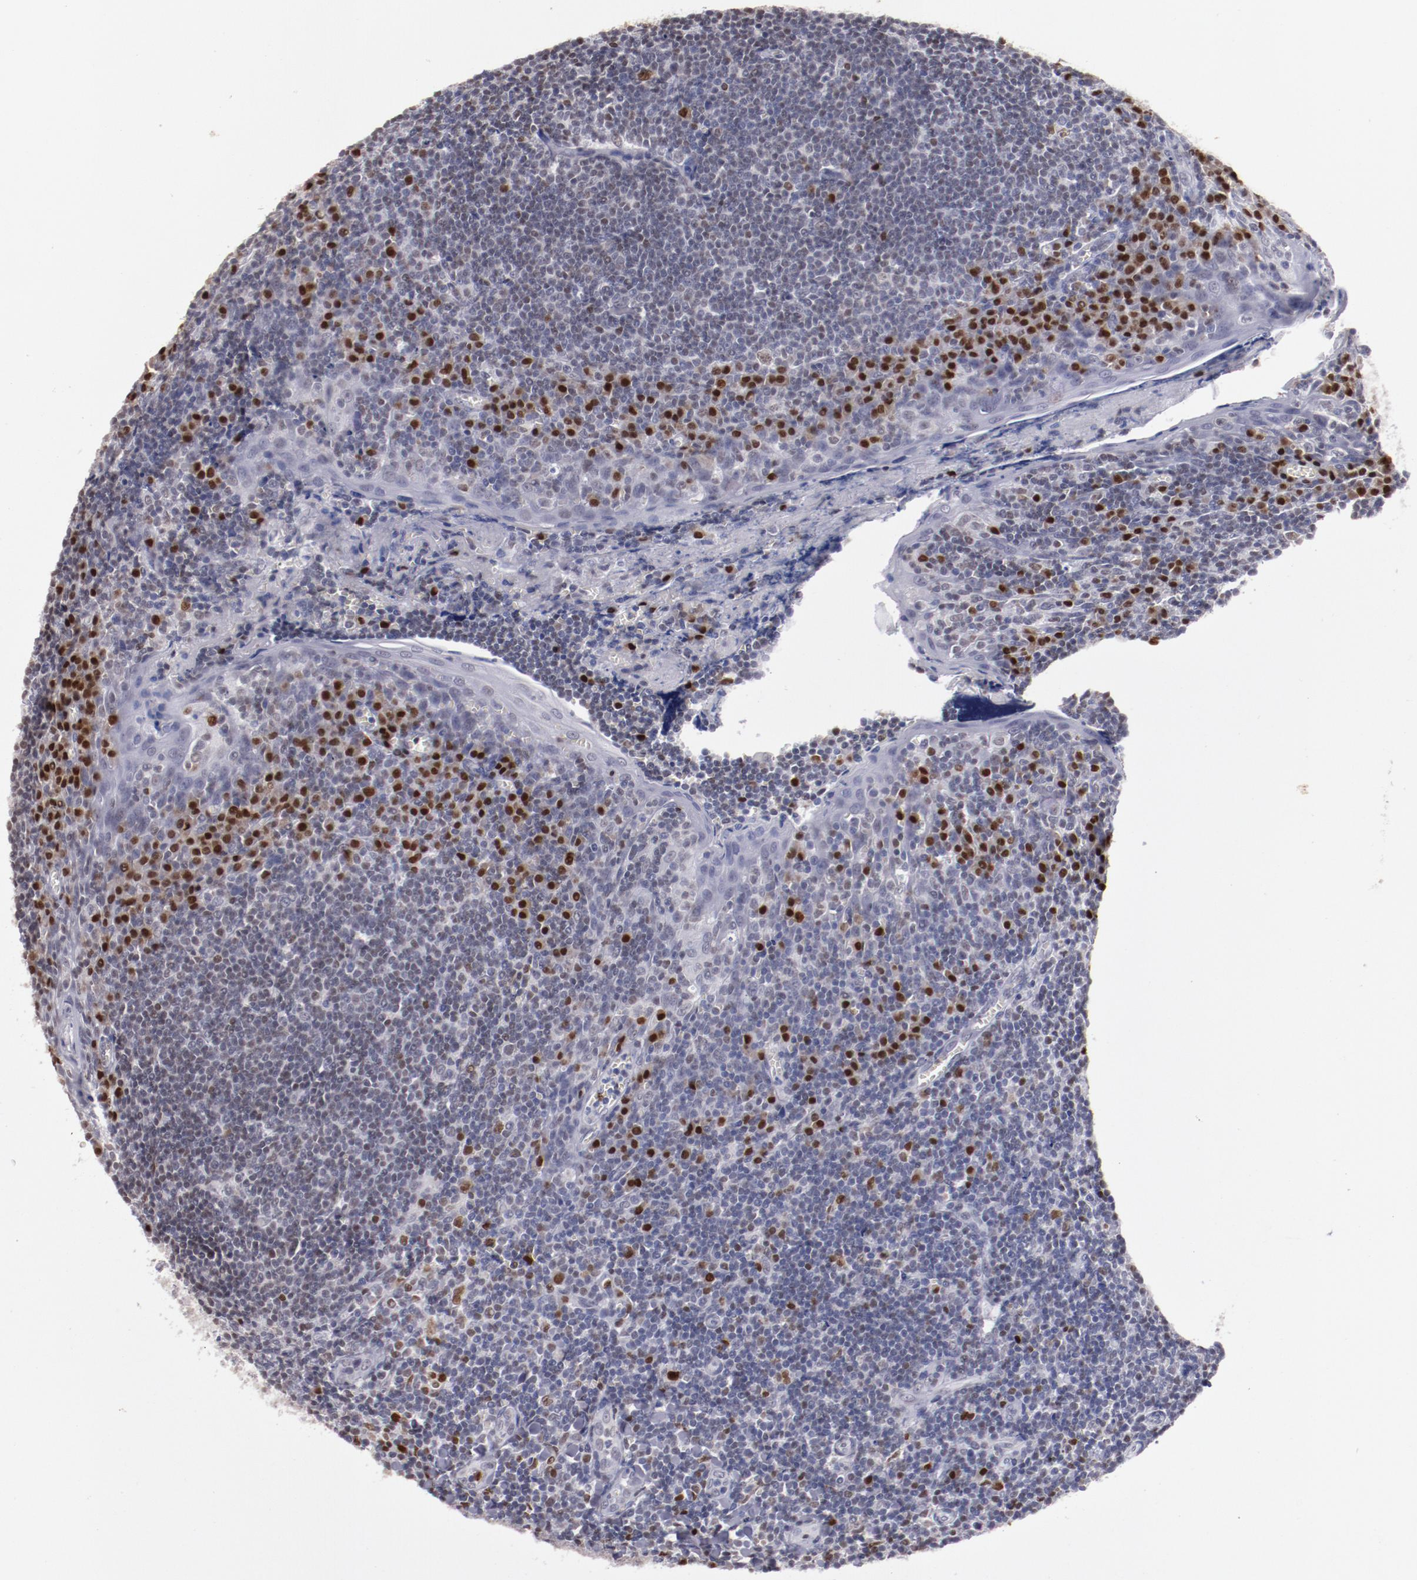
{"staining": {"intensity": "strong", "quantity": "<25%", "location": "nuclear"}, "tissue": "tonsil", "cell_type": "Germinal center cells", "image_type": "normal", "snomed": [{"axis": "morphology", "description": "Normal tissue, NOS"}, {"axis": "topography", "description": "Tonsil"}], "caption": "High-power microscopy captured an immunohistochemistry image of unremarkable tonsil, revealing strong nuclear staining in about <25% of germinal center cells. The protein of interest is shown in brown color, while the nuclei are stained blue.", "gene": "IRF4", "patient": {"sex": "male", "age": 20}}